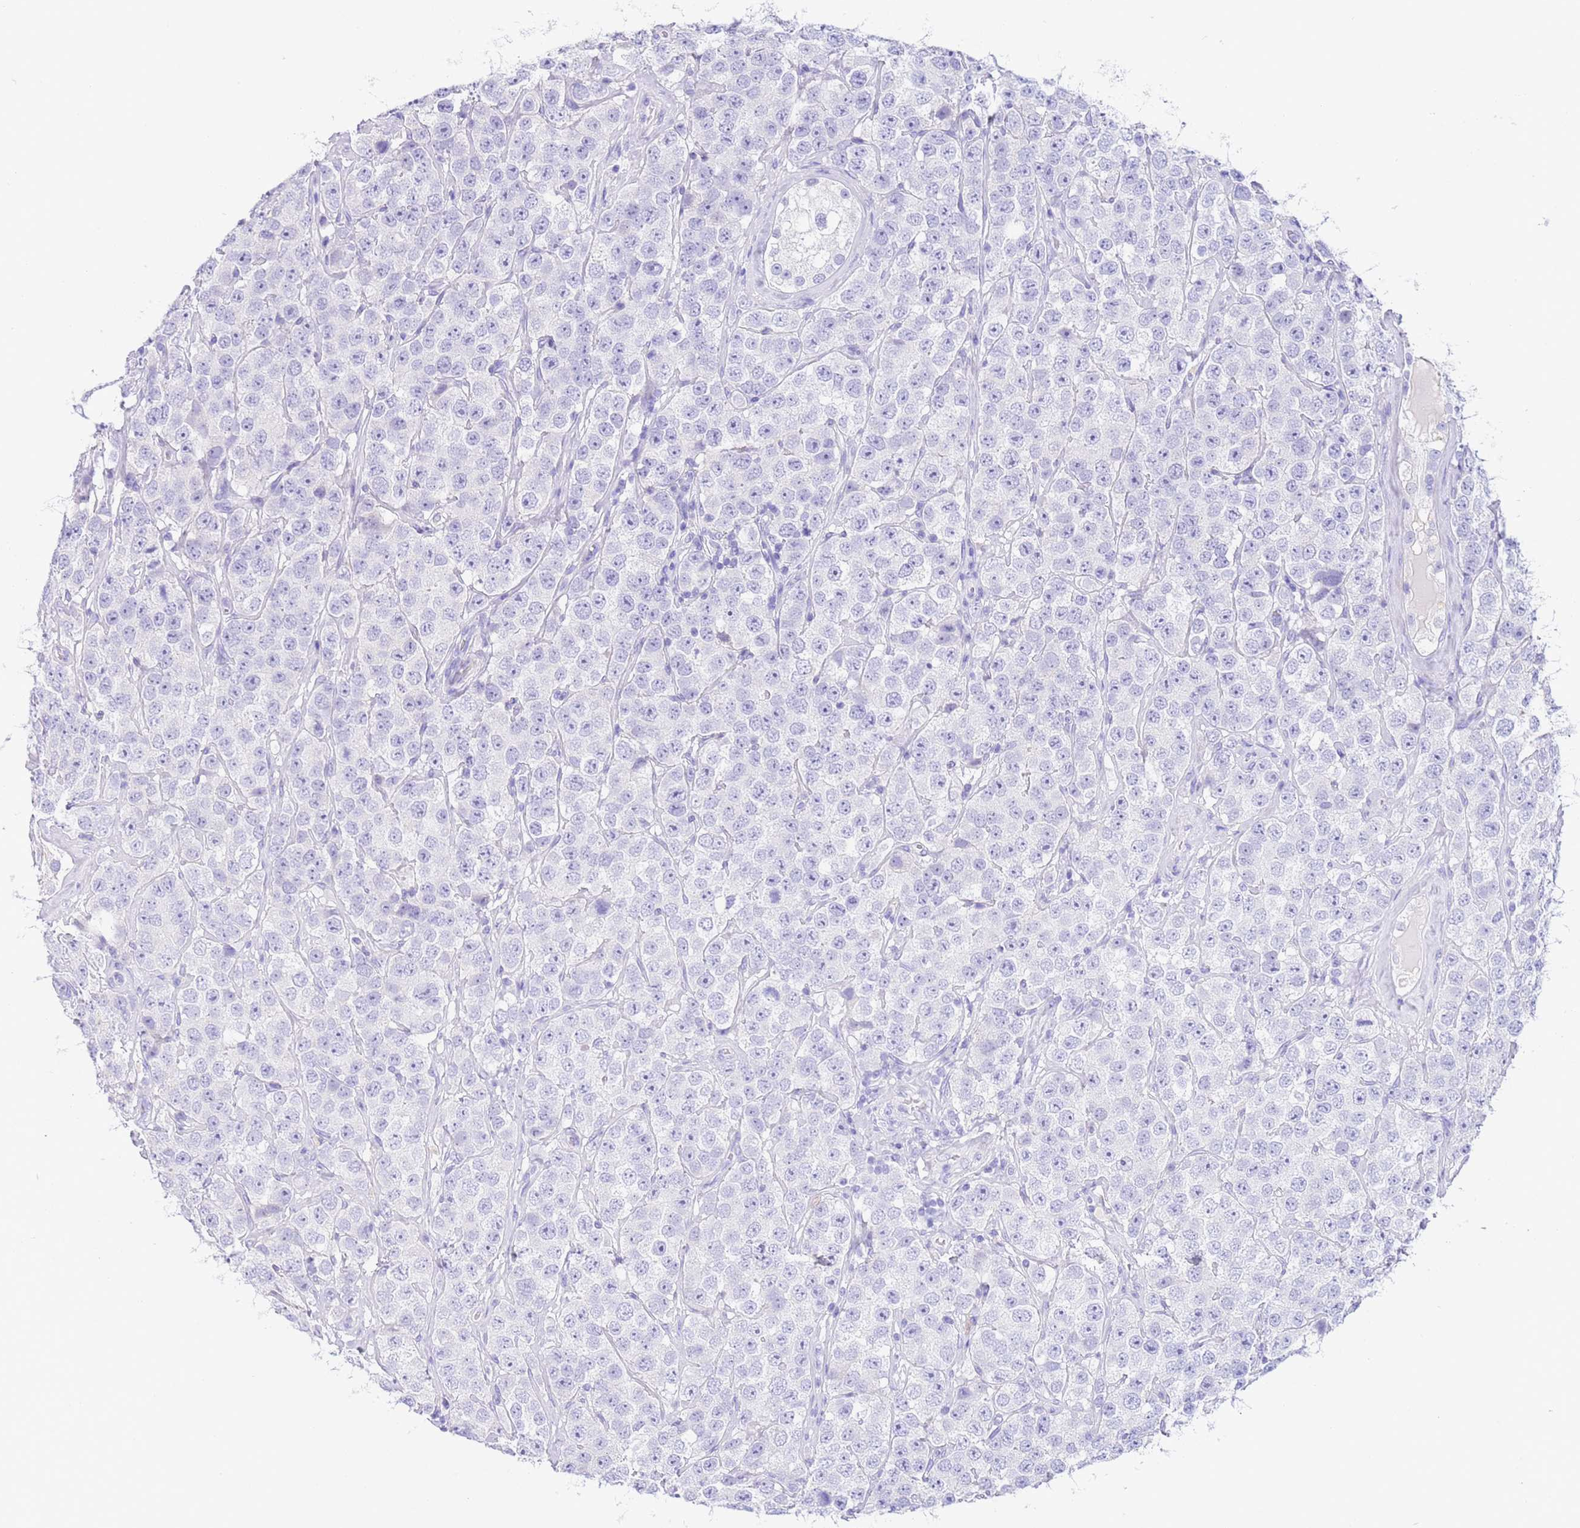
{"staining": {"intensity": "negative", "quantity": "none", "location": "none"}, "tissue": "testis cancer", "cell_type": "Tumor cells", "image_type": "cancer", "snomed": [{"axis": "morphology", "description": "Seminoma, NOS"}, {"axis": "topography", "description": "Testis"}], "caption": "Protein analysis of testis seminoma exhibits no significant staining in tumor cells.", "gene": "CPB1", "patient": {"sex": "male", "age": 28}}